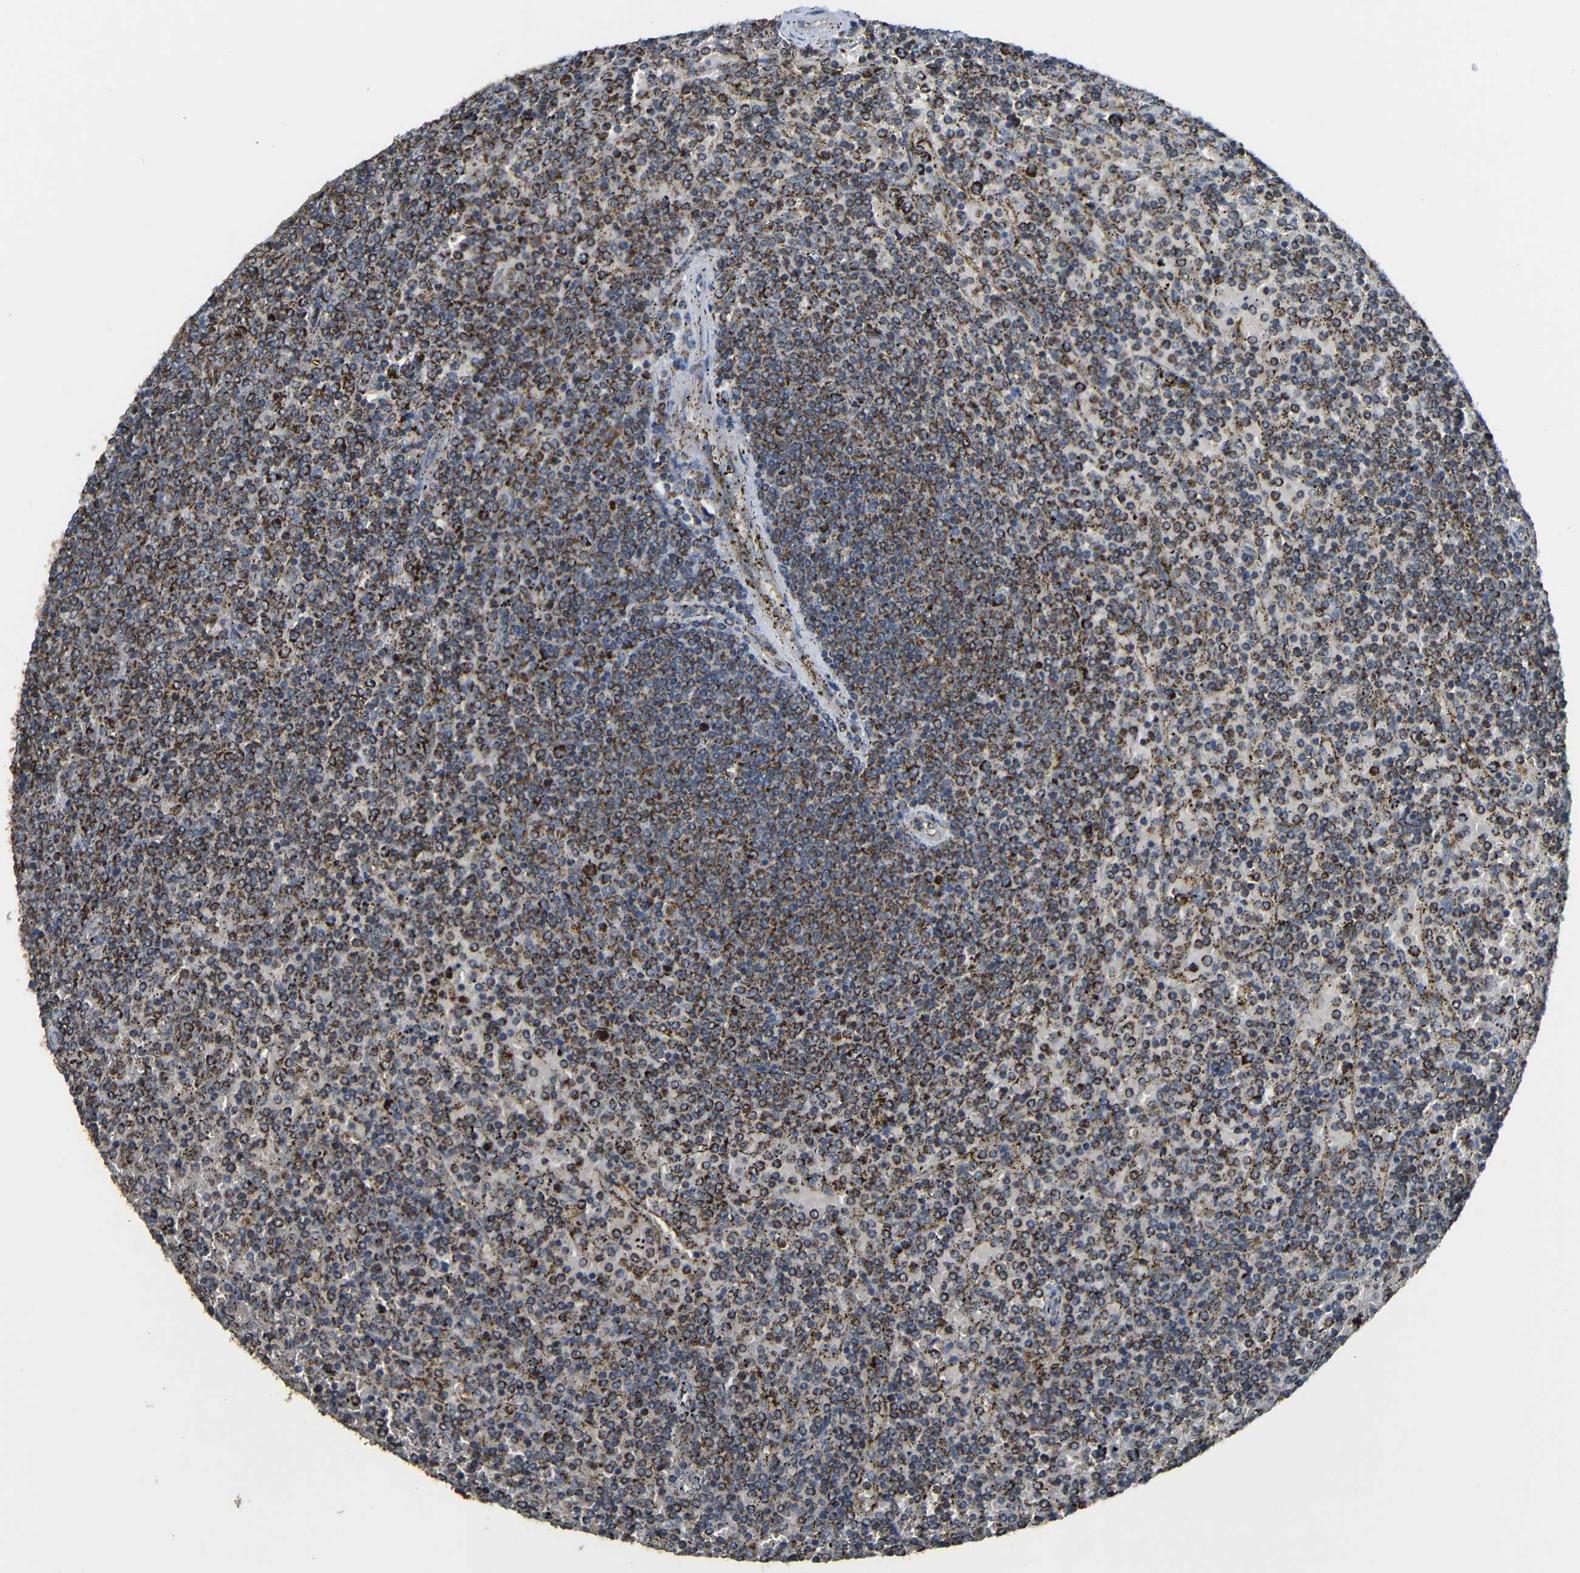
{"staining": {"intensity": "moderate", "quantity": ">75%", "location": "cytoplasmic/membranous"}, "tissue": "lymphoma", "cell_type": "Tumor cells", "image_type": "cancer", "snomed": [{"axis": "morphology", "description": "Malignant lymphoma, non-Hodgkin's type, Low grade"}, {"axis": "topography", "description": "Spleen"}], "caption": "Tumor cells reveal medium levels of moderate cytoplasmic/membranous staining in about >75% of cells in lymphoma. (IHC, brightfield microscopy, high magnification).", "gene": "NR3C2", "patient": {"sex": "female", "age": 77}}